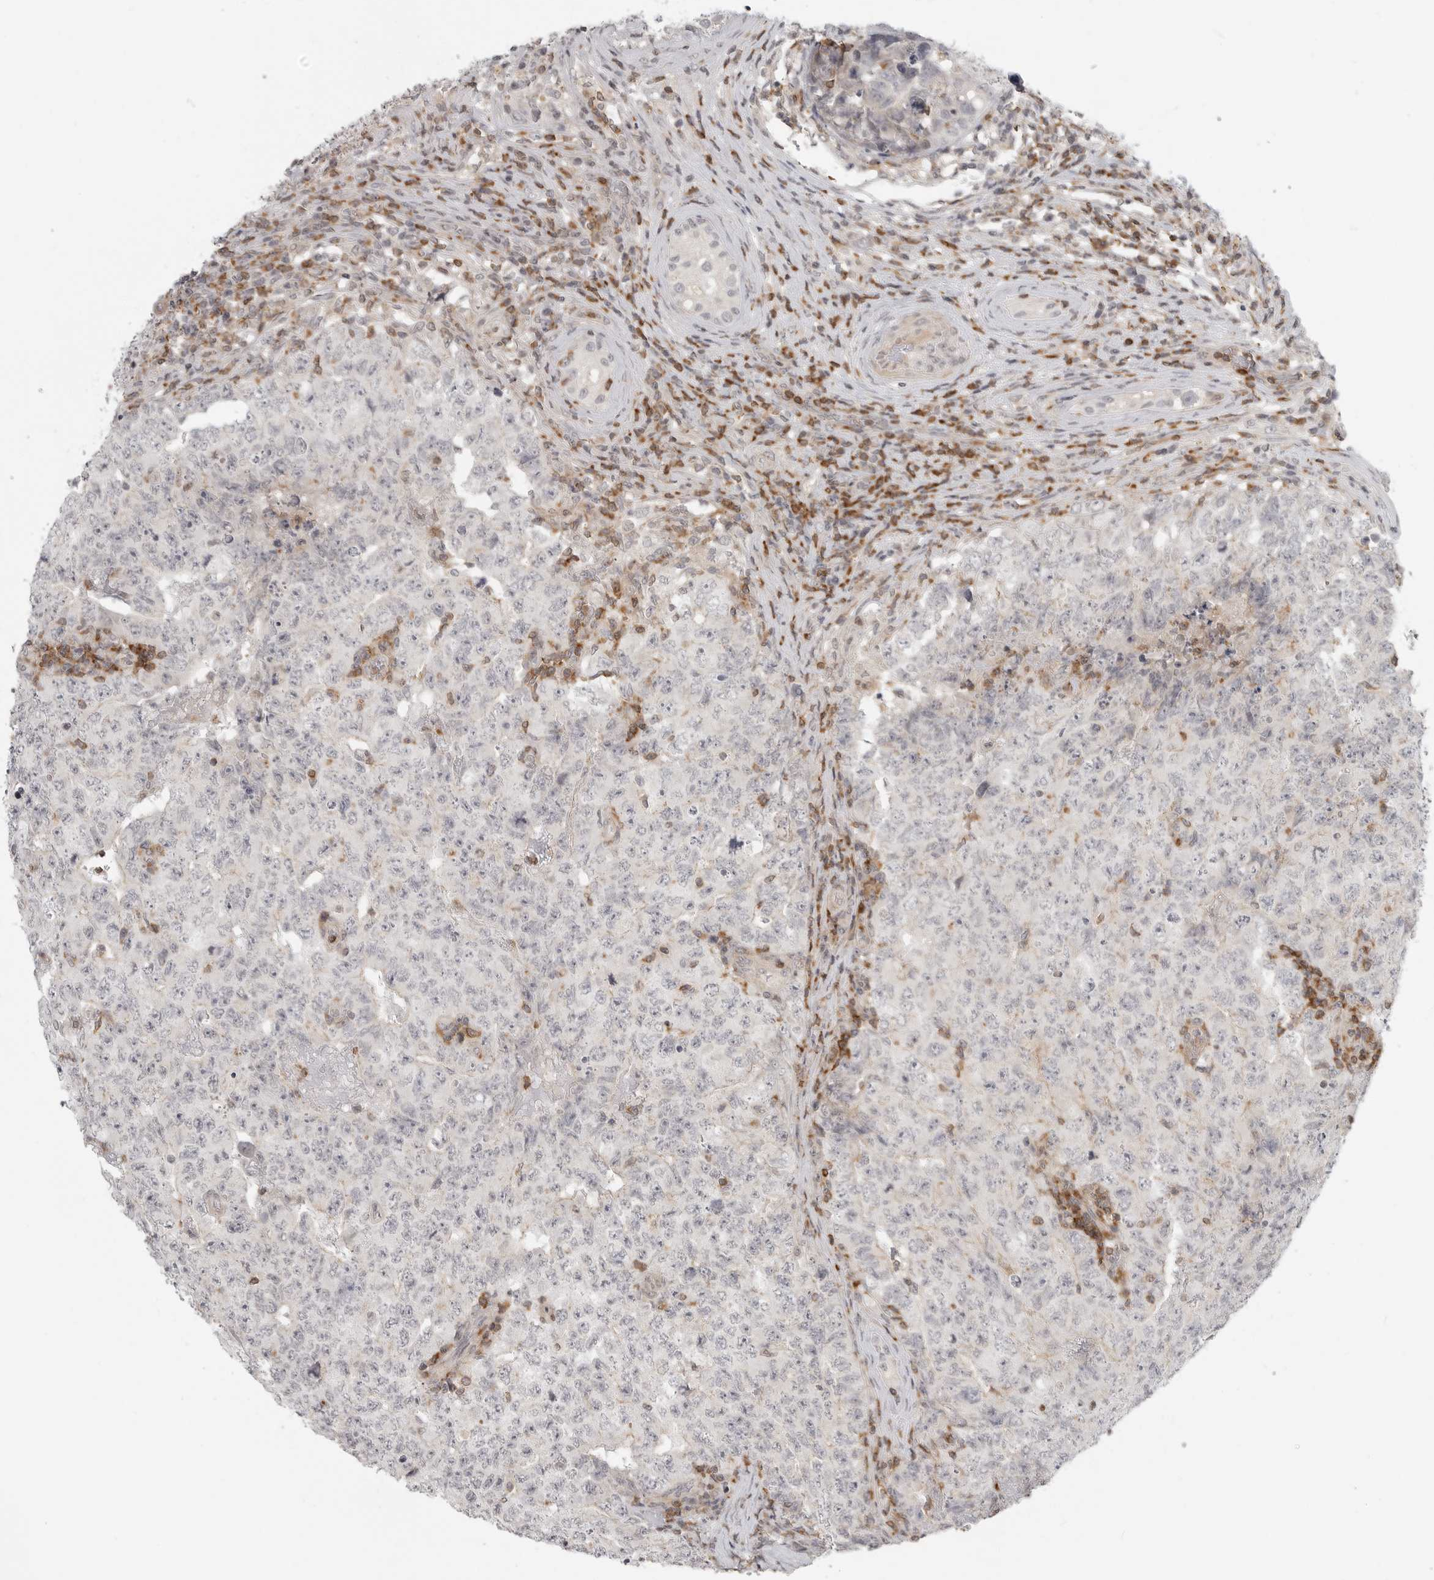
{"staining": {"intensity": "negative", "quantity": "none", "location": "none"}, "tissue": "testis cancer", "cell_type": "Tumor cells", "image_type": "cancer", "snomed": [{"axis": "morphology", "description": "Carcinoma, Embryonal, NOS"}, {"axis": "topography", "description": "Testis"}], "caption": "DAB immunohistochemical staining of testis cancer reveals no significant expression in tumor cells.", "gene": "SH3KBP1", "patient": {"sex": "male", "age": 26}}